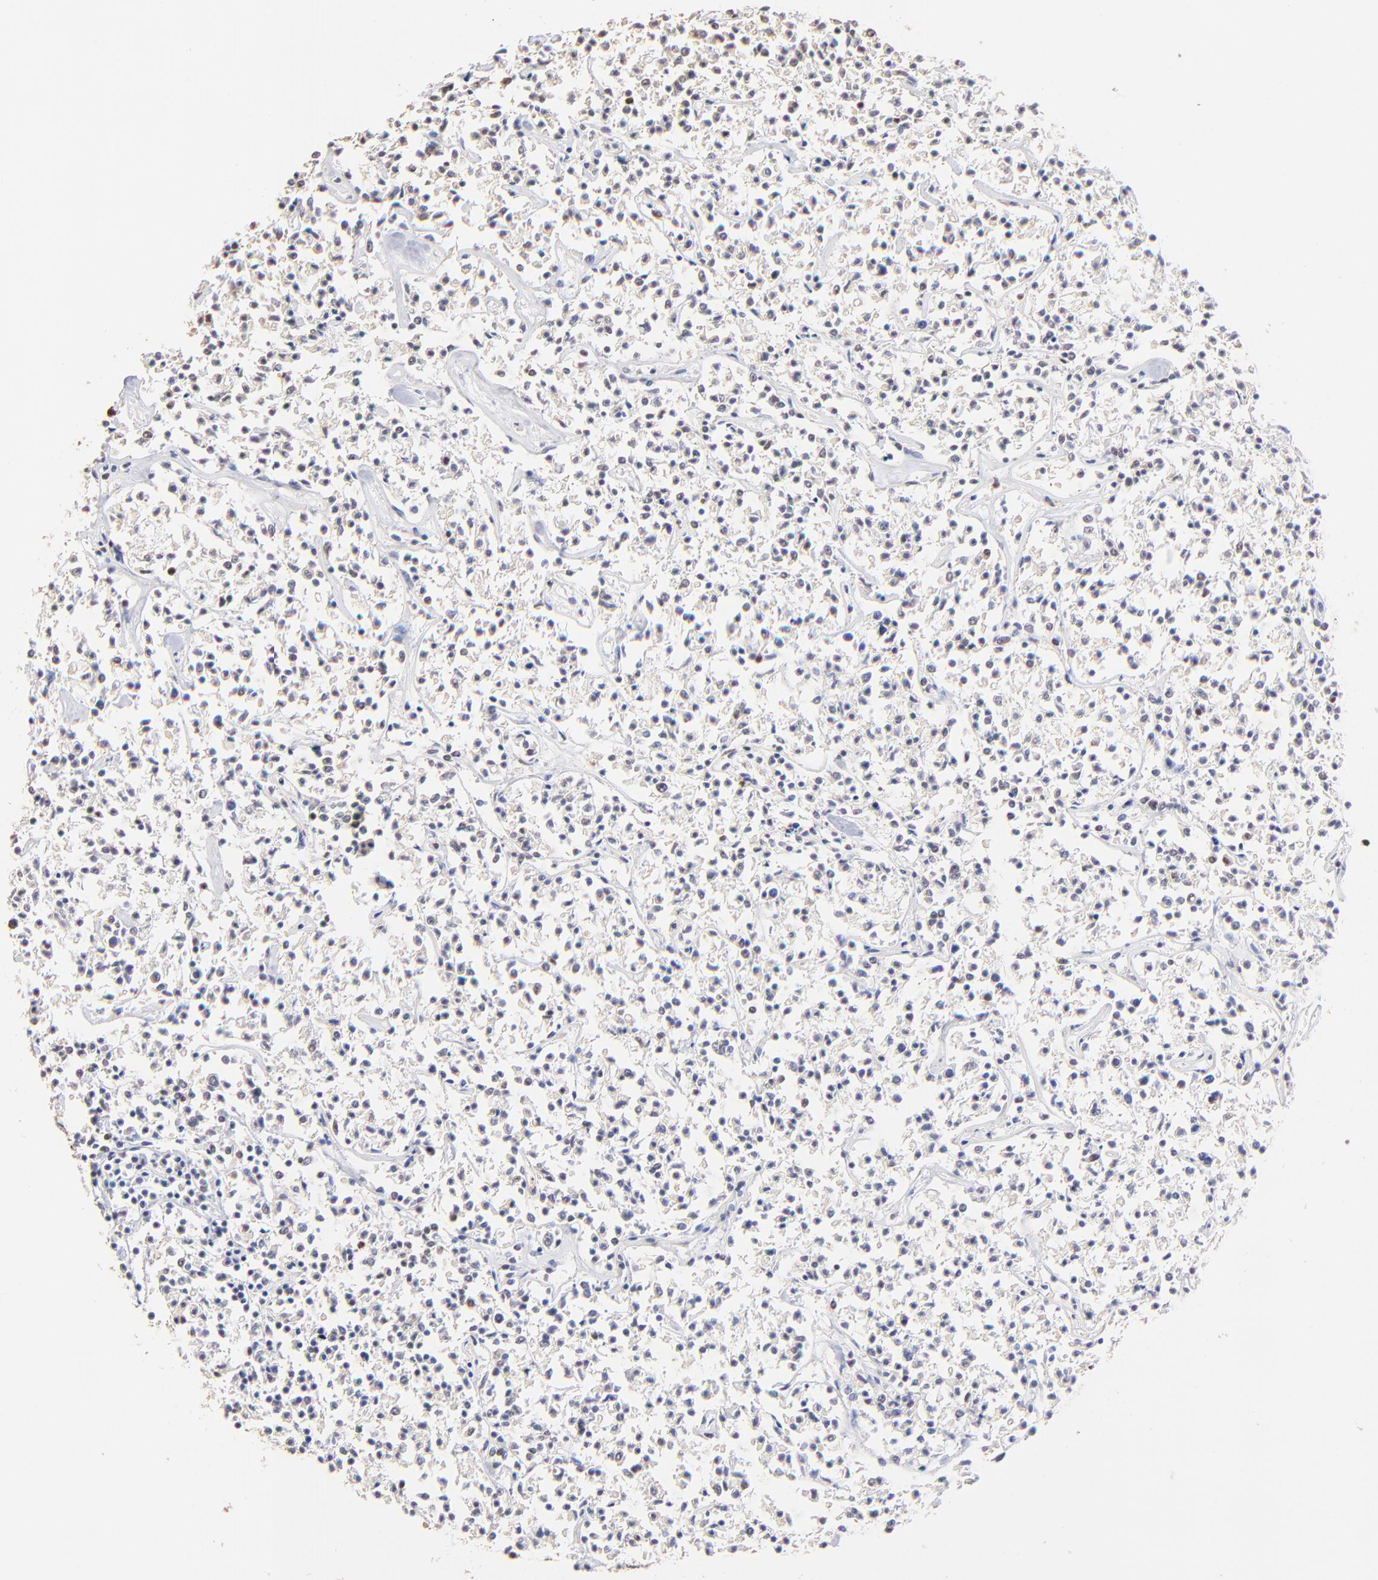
{"staining": {"intensity": "moderate", "quantity": ">75%", "location": "nuclear"}, "tissue": "lymphoma", "cell_type": "Tumor cells", "image_type": "cancer", "snomed": [{"axis": "morphology", "description": "Malignant lymphoma, non-Hodgkin's type, Low grade"}, {"axis": "topography", "description": "Small intestine"}], "caption": "The micrograph exhibits immunohistochemical staining of malignant lymphoma, non-Hodgkin's type (low-grade). There is moderate nuclear positivity is present in approximately >75% of tumor cells. The staining was performed using DAB, with brown indicating positive protein expression. Nuclei are stained blue with hematoxylin.", "gene": "ZNF670", "patient": {"sex": "female", "age": 59}}